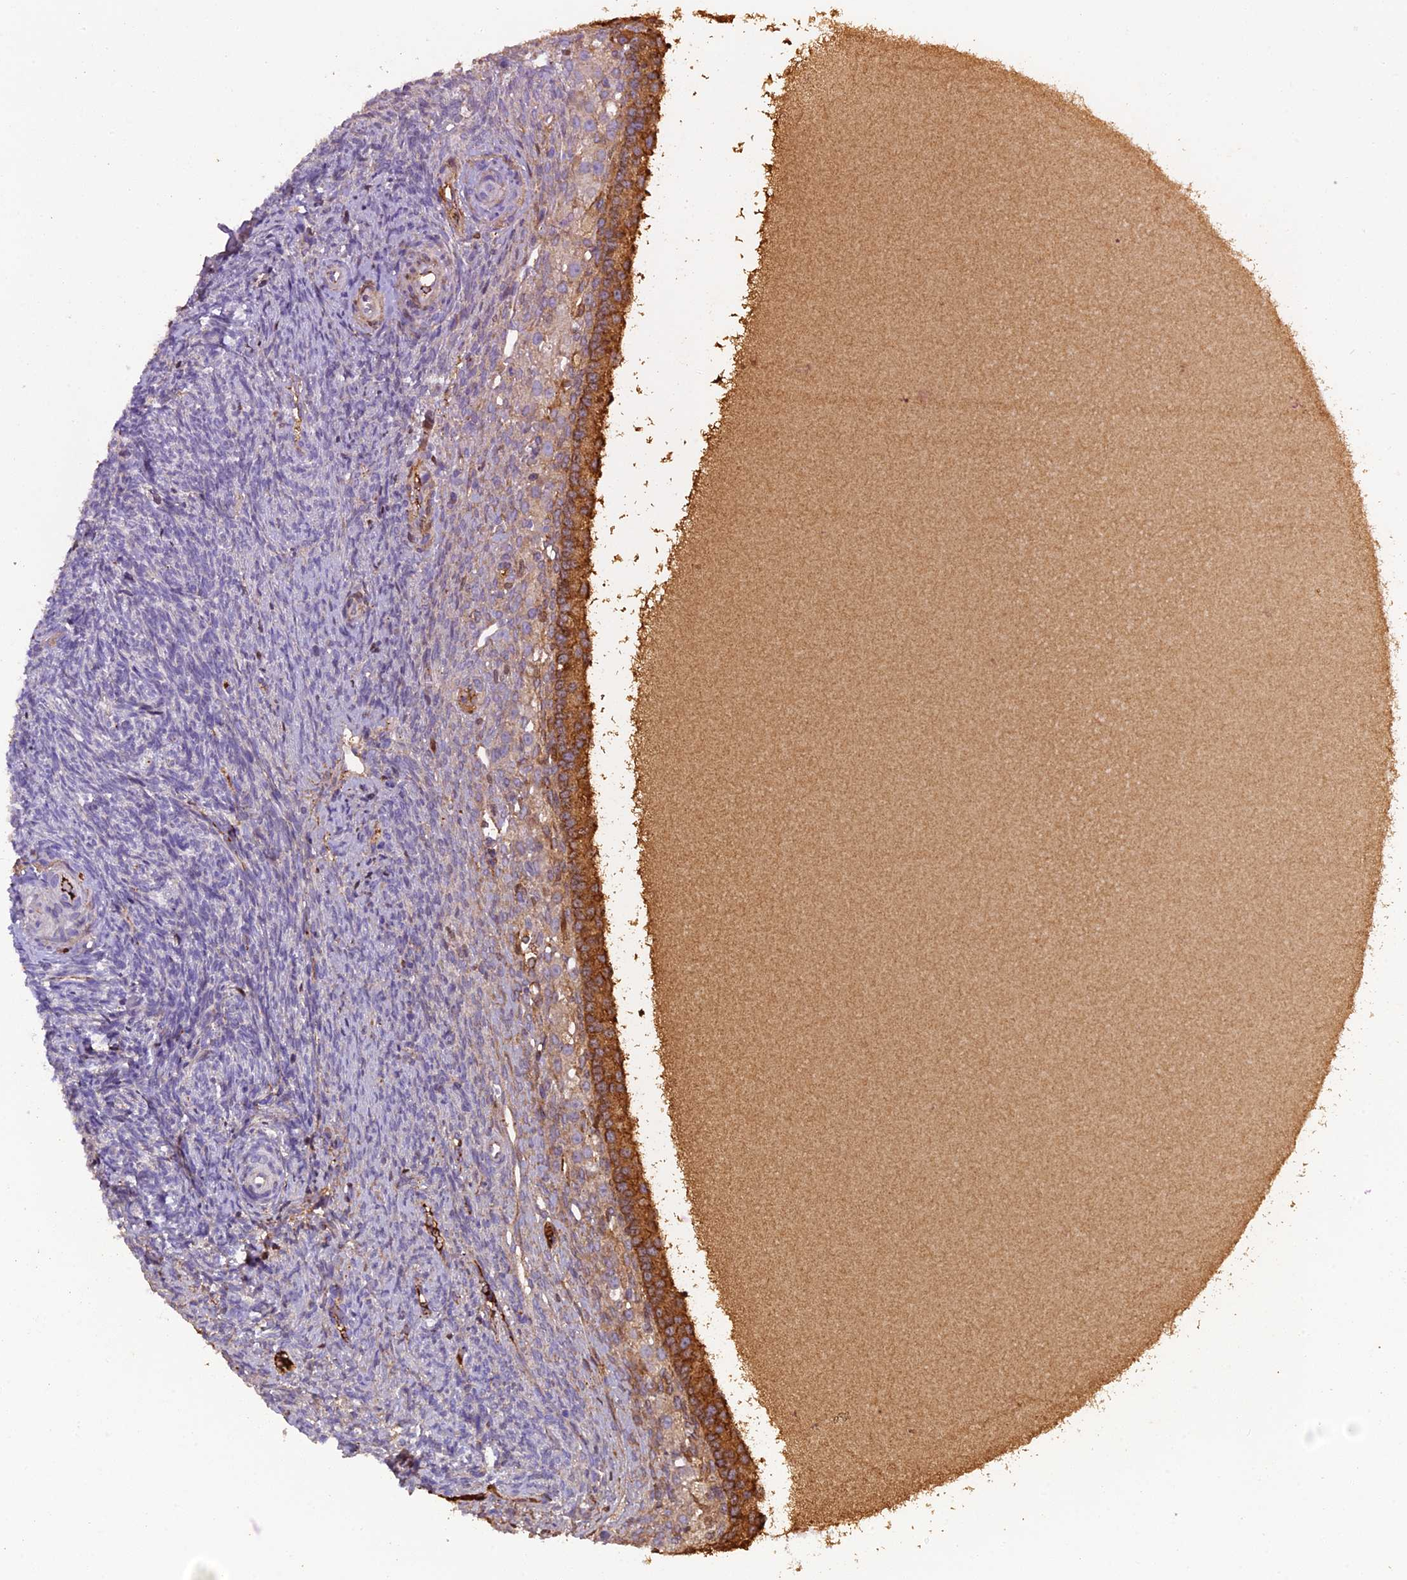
{"staining": {"intensity": "moderate", "quantity": ">75%", "location": "cytoplasmic/membranous"}, "tissue": "ovary", "cell_type": "Follicle cells", "image_type": "normal", "snomed": [{"axis": "morphology", "description": "Normal tissue, NOS"}, {"axis": "topography", "description": "Ovary"}], "caption": "Immunohistochemical staining of unremarkable human ovary shows >75% levels of moderate cytoplasmic/membranous protein positivity in about >75% of follicle cells.", "gene": "PZP", "patient": {"sex": "female", "age": 41}}